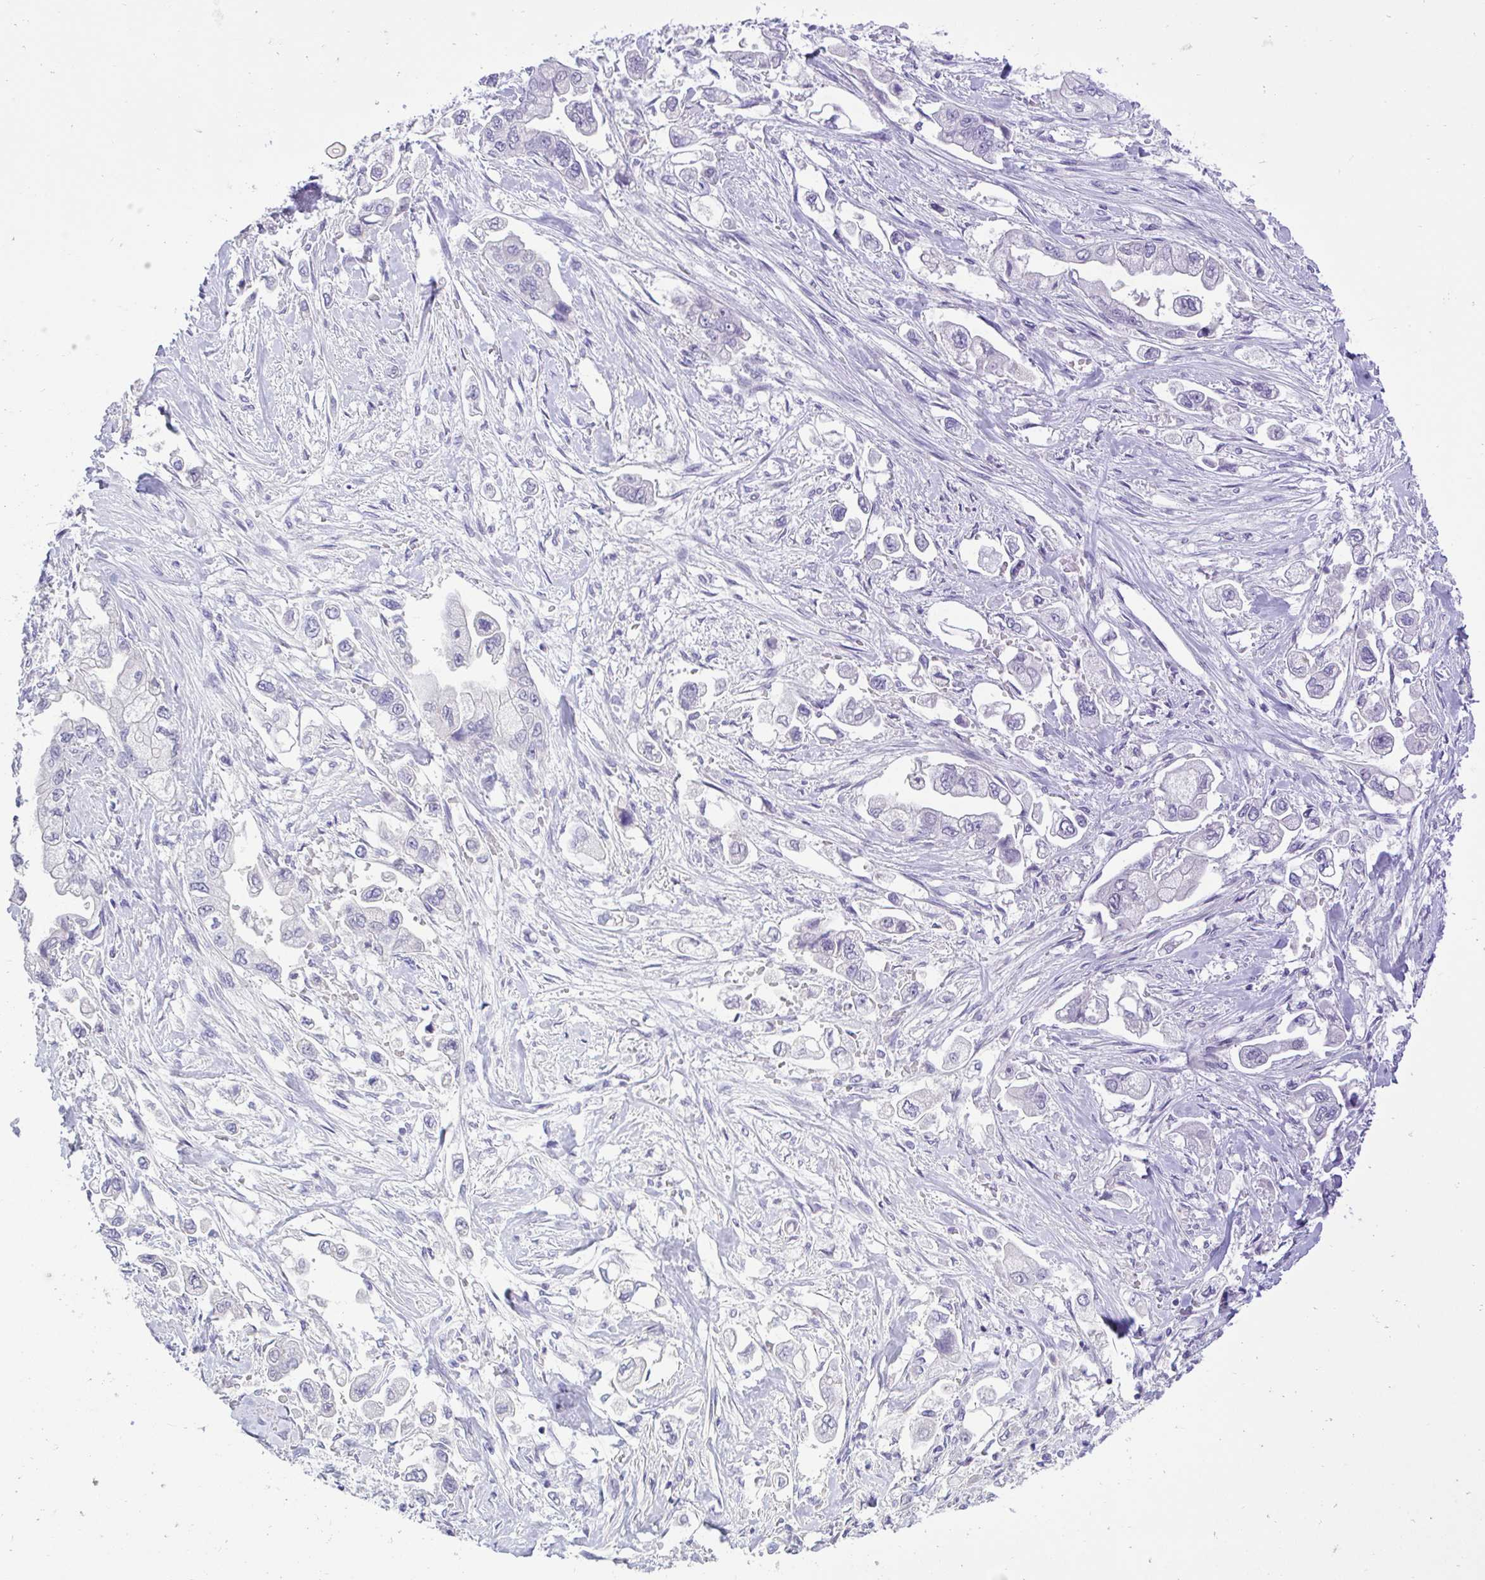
{"staining": {"intensity": "negative", "quantity": "none", "location": "none"}, "tissue": "stomach cancer", "cell_type": "Tumor cells", "image_type": "cancer", "snomed": [{"axis": "morphology", "description": "Adenocarcinoma, NOS"}, {"axis": "topography", "description": "Stomach"}], "caption": "Stomach cancer was stained to show a protein in brown. There is no significant positivity in tumor cells. (DAB (3,3'-diaminobenzidine) immunohistochemistry (IHC) visualized using brightfield microscopy, high magnification).", "gene": "TMCO5A", "patient": {"sex": "male", "age": 62}}